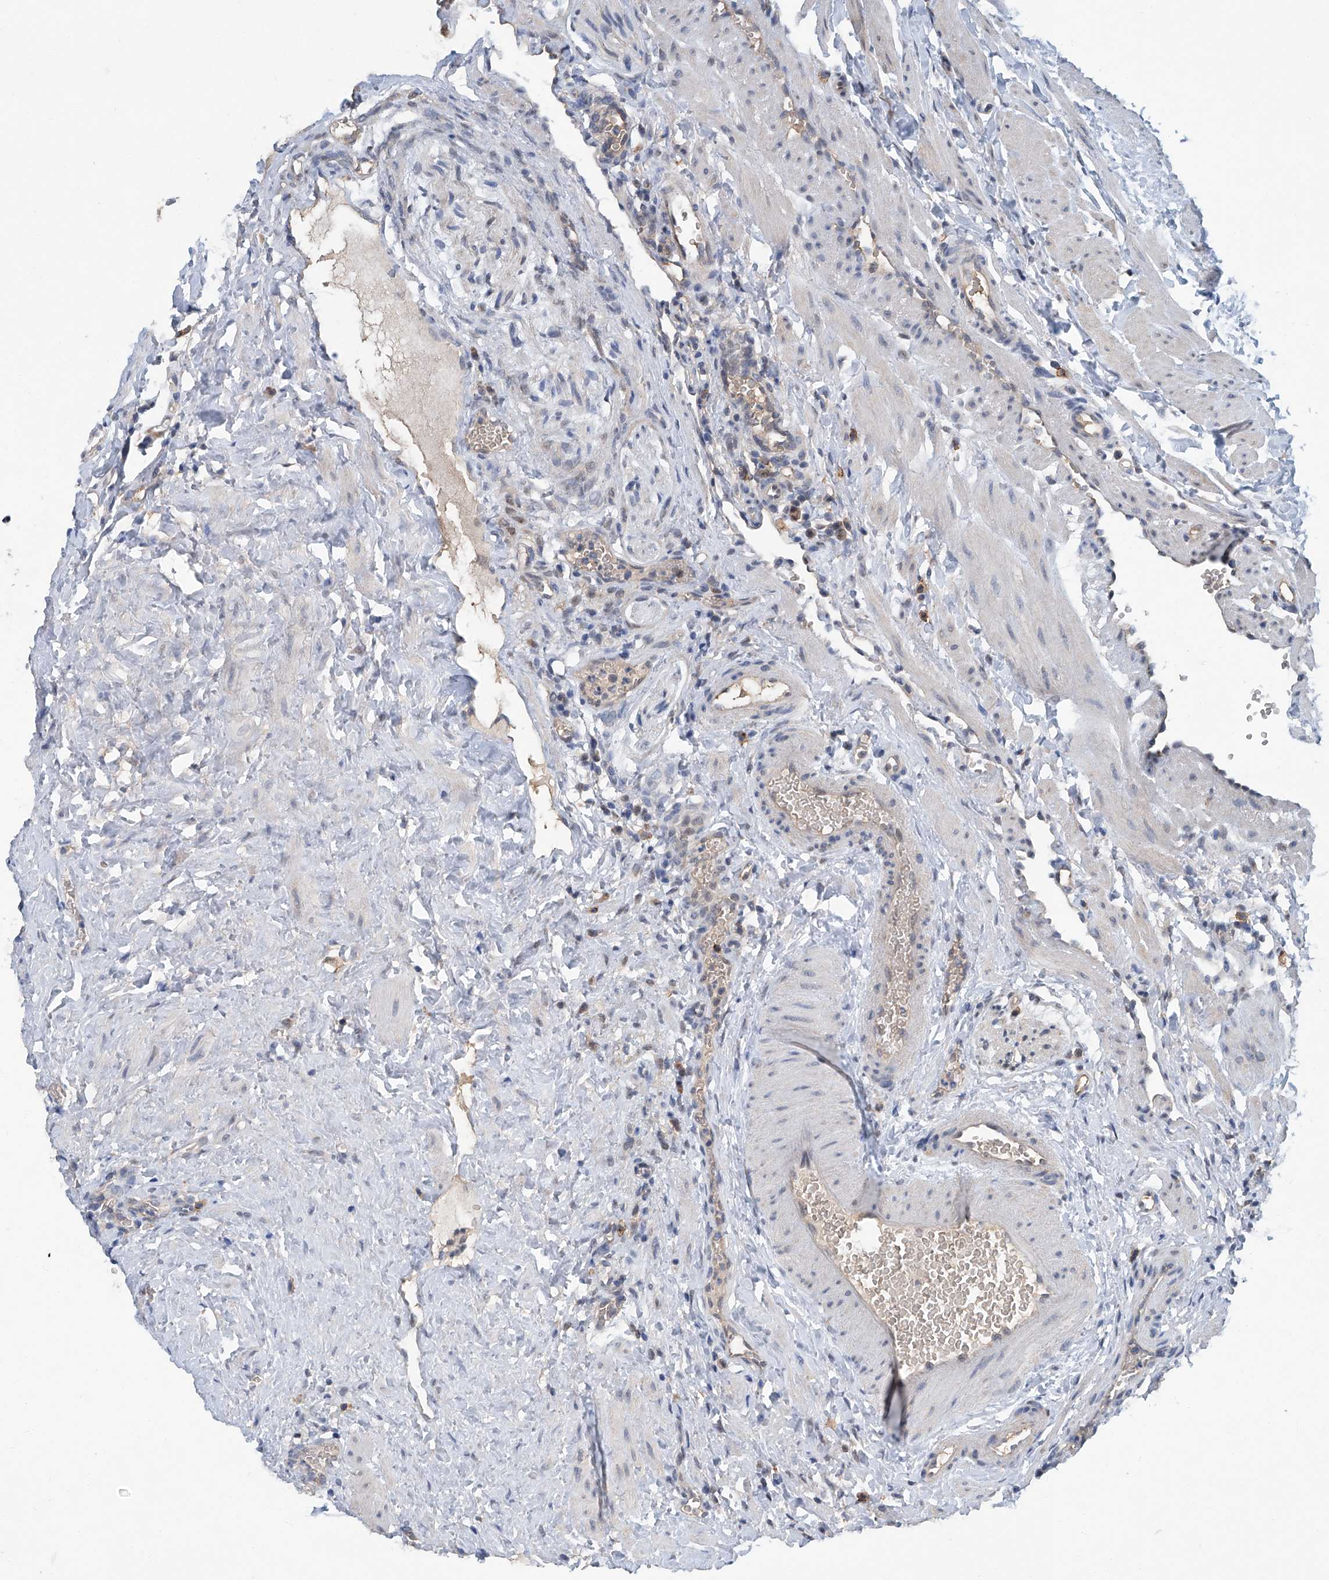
{"staining": {"intensity": "strong", "quantity": ">75%", "location": "cytoplasmic/membranous,nuclear"}, "tissue": "ovary", "cell_type": "Follicle cells", "image_type": "normal", "snomed": [{"axis": "morphology", "description": "Normal tissue, NOS"}, {"axis": "morphology", "description": "Cyst, NOS"}, {"axis": "topography", "description": "Ovary"}], "caption": "Ovary stained with IHC reveals strong cytoplasmic/membranous,nuclear staining in about >75% of follicle cells. Using DAB (3,3'-diaminobenzidine) (brown) and hematoxylin (blue) stains, captured at high magnification using brightfield microscopy.", "gene": "CLK1", "patient": {"sex": "female", "age": 33}}